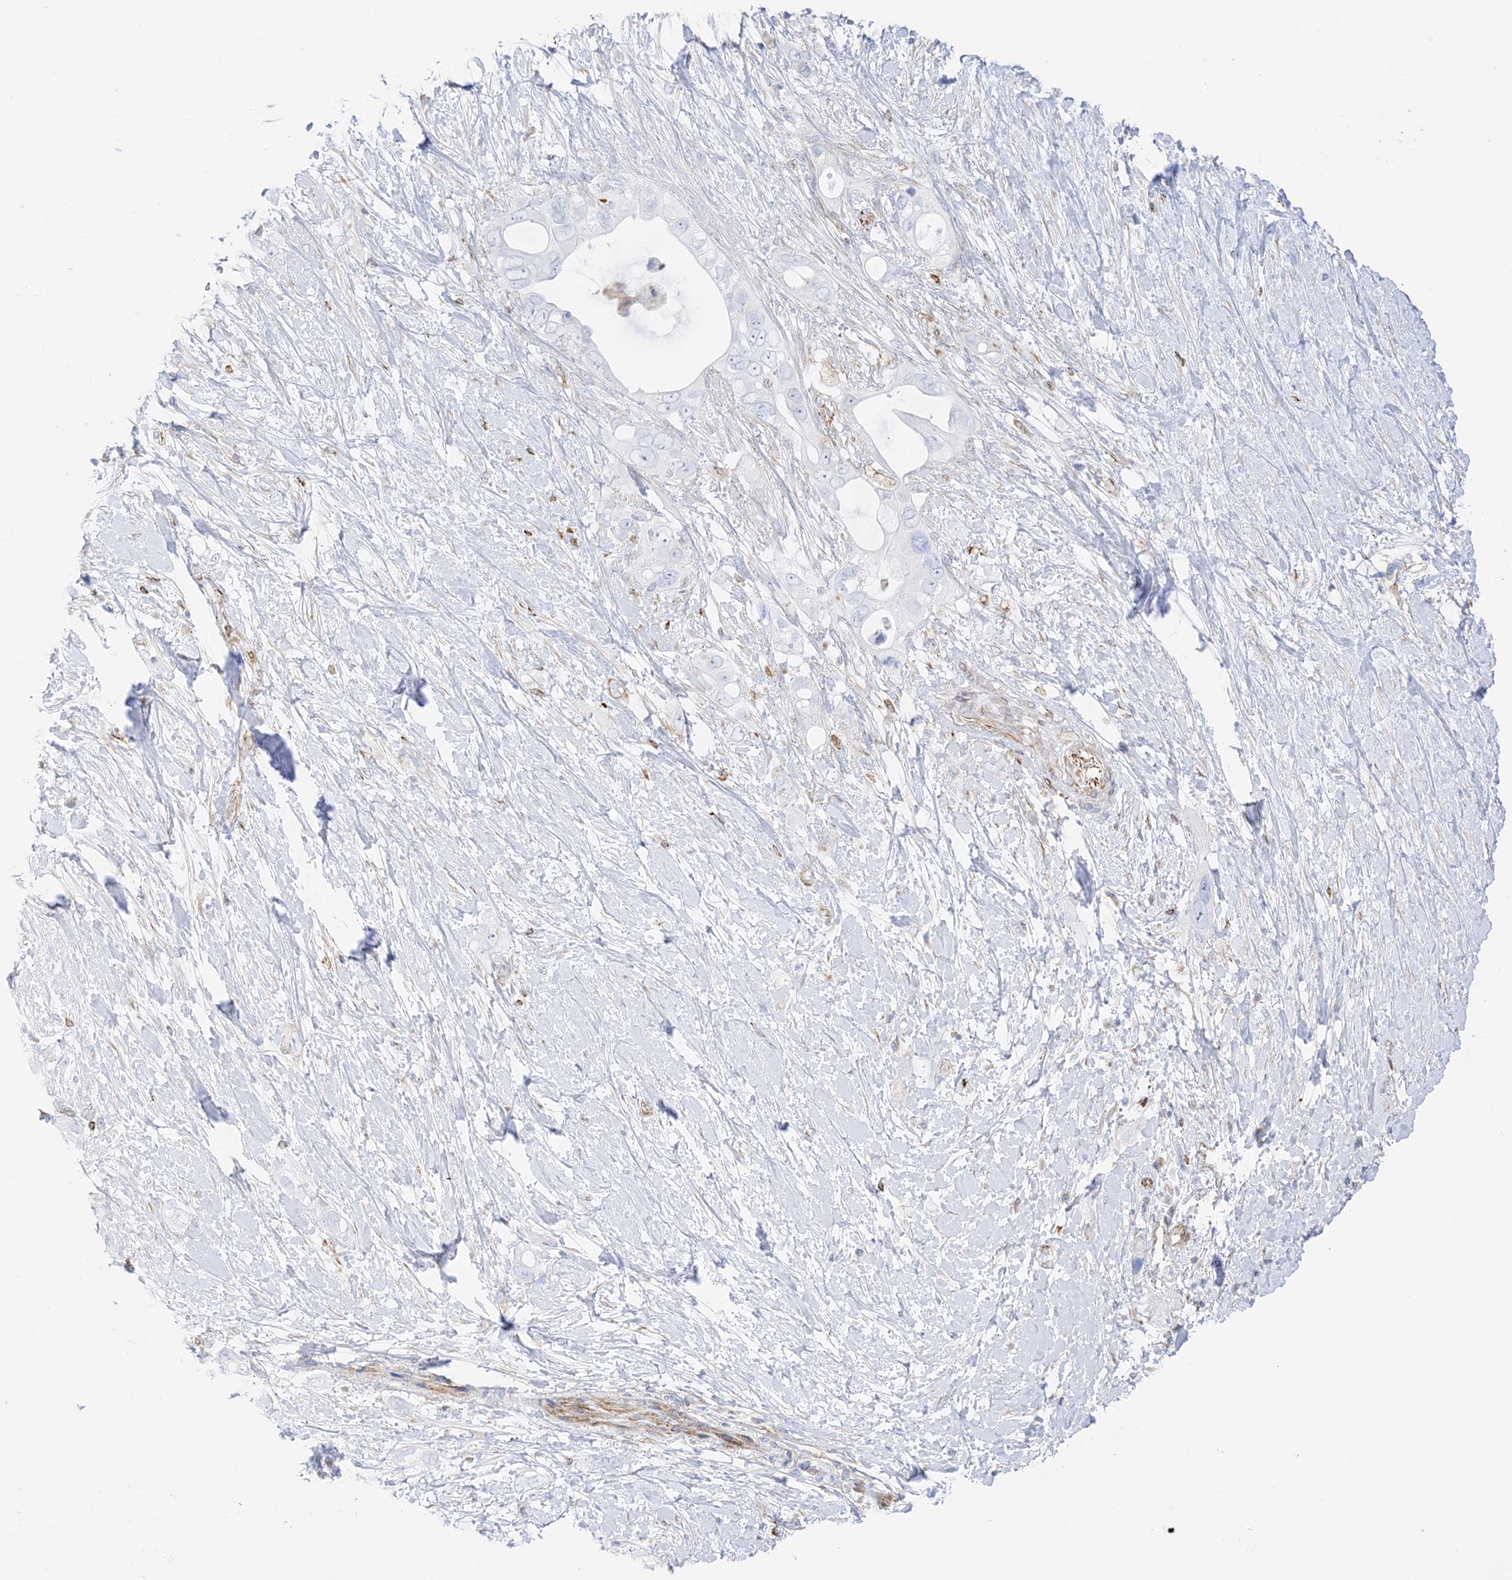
{"staining": {"intensity": "moderate", "quantity": "<25%", "location": "cytoplasmic/membranous"}, "tissue": "pancreatic cancer", "cell_type": "Tumor cells", "image_type": "cancer", "snomed": [{"axis": "morphology", "description": "Adenocarcinoma, NOS"}, {"axis": "topography", "description": "Pancreas"}], "caption": "Pancreatic cancer (adenocarcinoma) stained with DAB immunohistochemistry (IHC) displays low levels of moderate cytoplasmic/membranous staining in about <25% of tumor cells. The staining was performed using DAB, with brown indicating positive protein expression. Nuclei are stained blue with hematoxylin.", "gene": "PID1", "patient": {"sex": "female", "age": 56}}